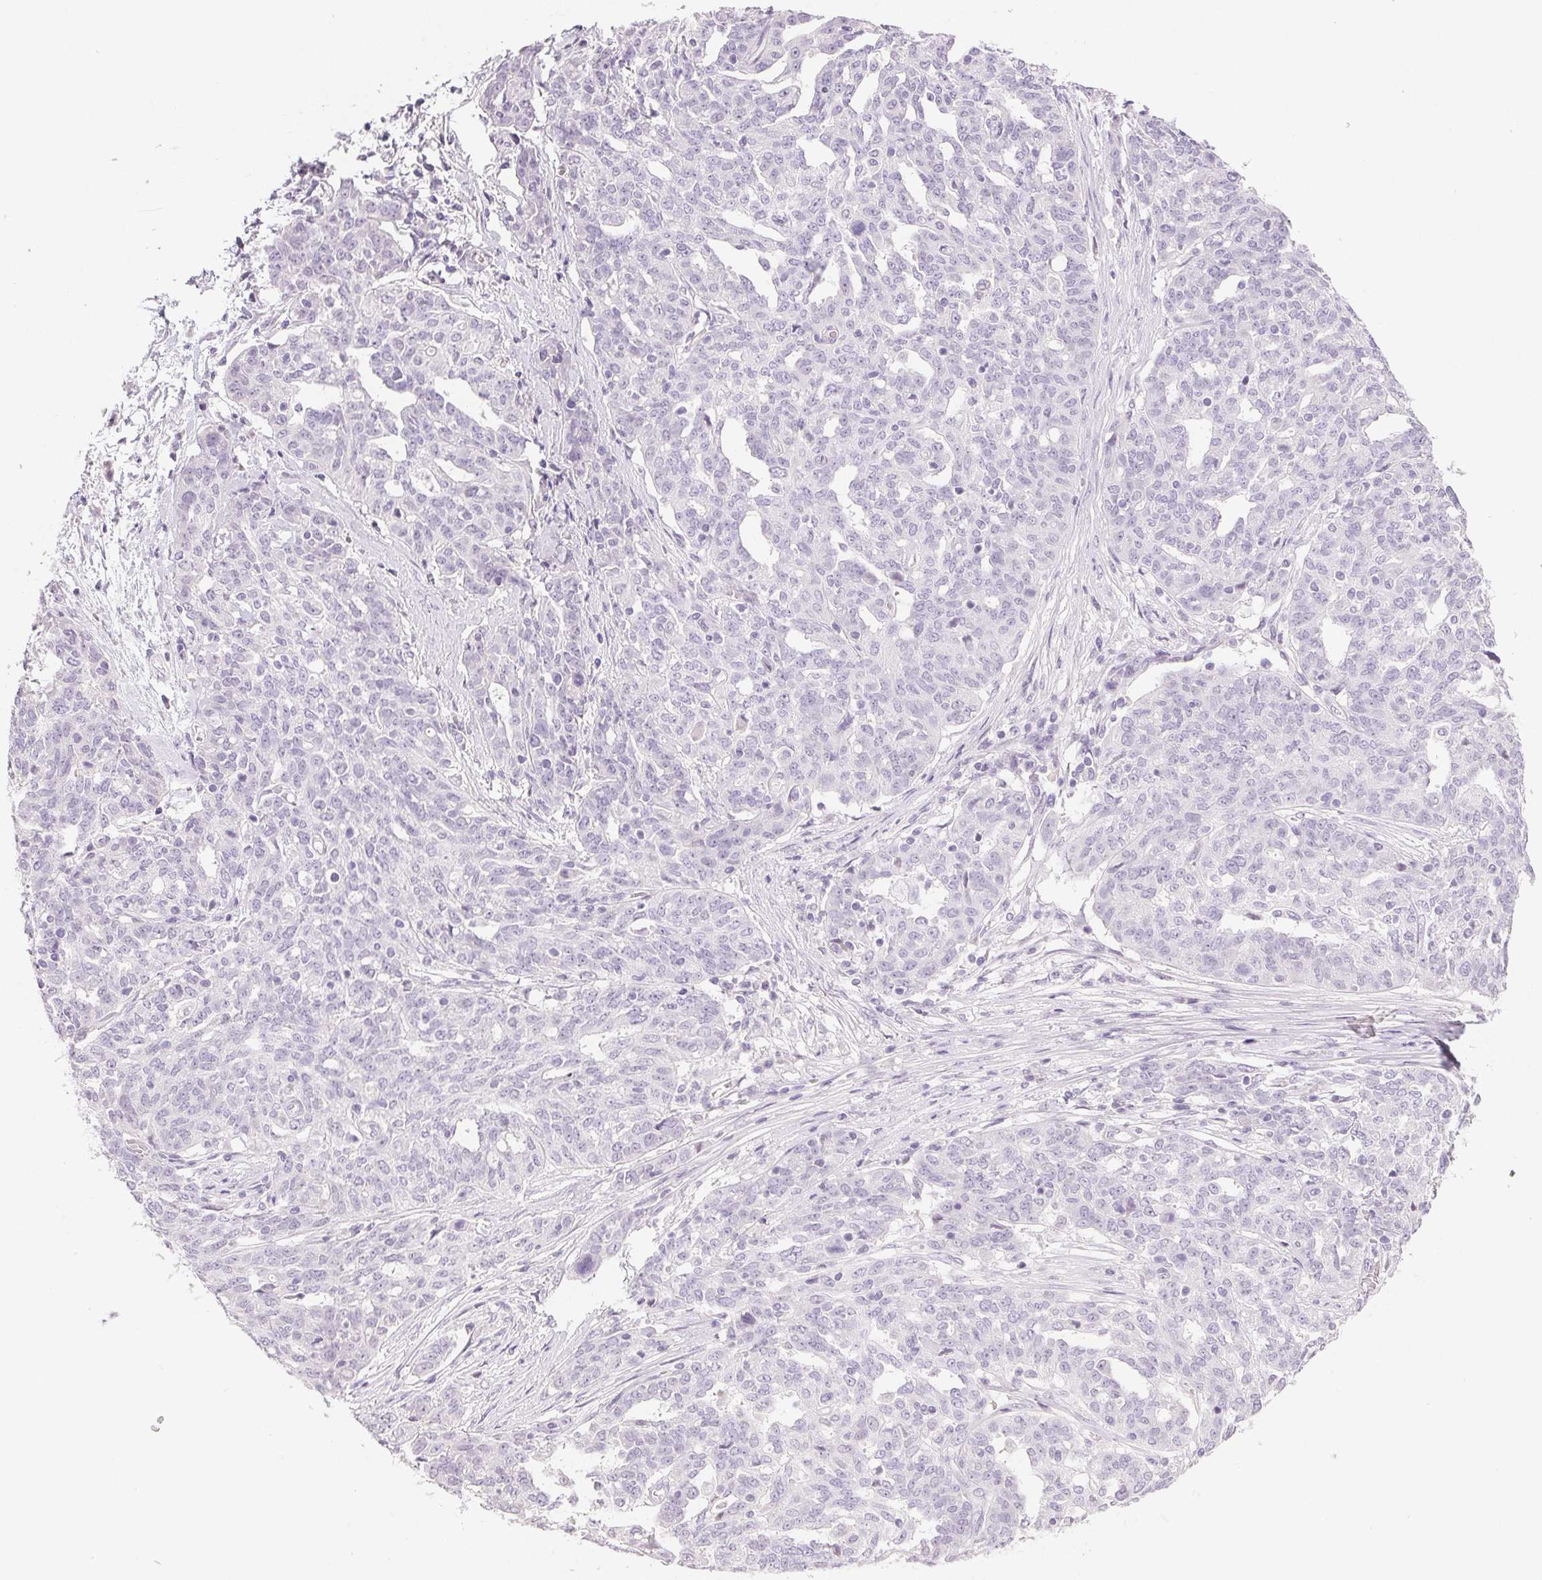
{"staining": {"intensity": "negative", "quantity": "none", "location": "none"}, "tissue": "ovarian cancer", "cell_type": "Tumor cells", "image_type": "cancer", "snomed": [{"axis": "morphology", "description": "Cystadenocarcinoma, serous, NOS"}, {"axis": "topography", "description": "Ovary"}], "caption": "IHC of human ovarian cancer (serous cystadenocarcinoma) reveals no positivity in tumor cells.", "gene": "BPIFB2", "patient": {"sex": "female", "age": 67}}